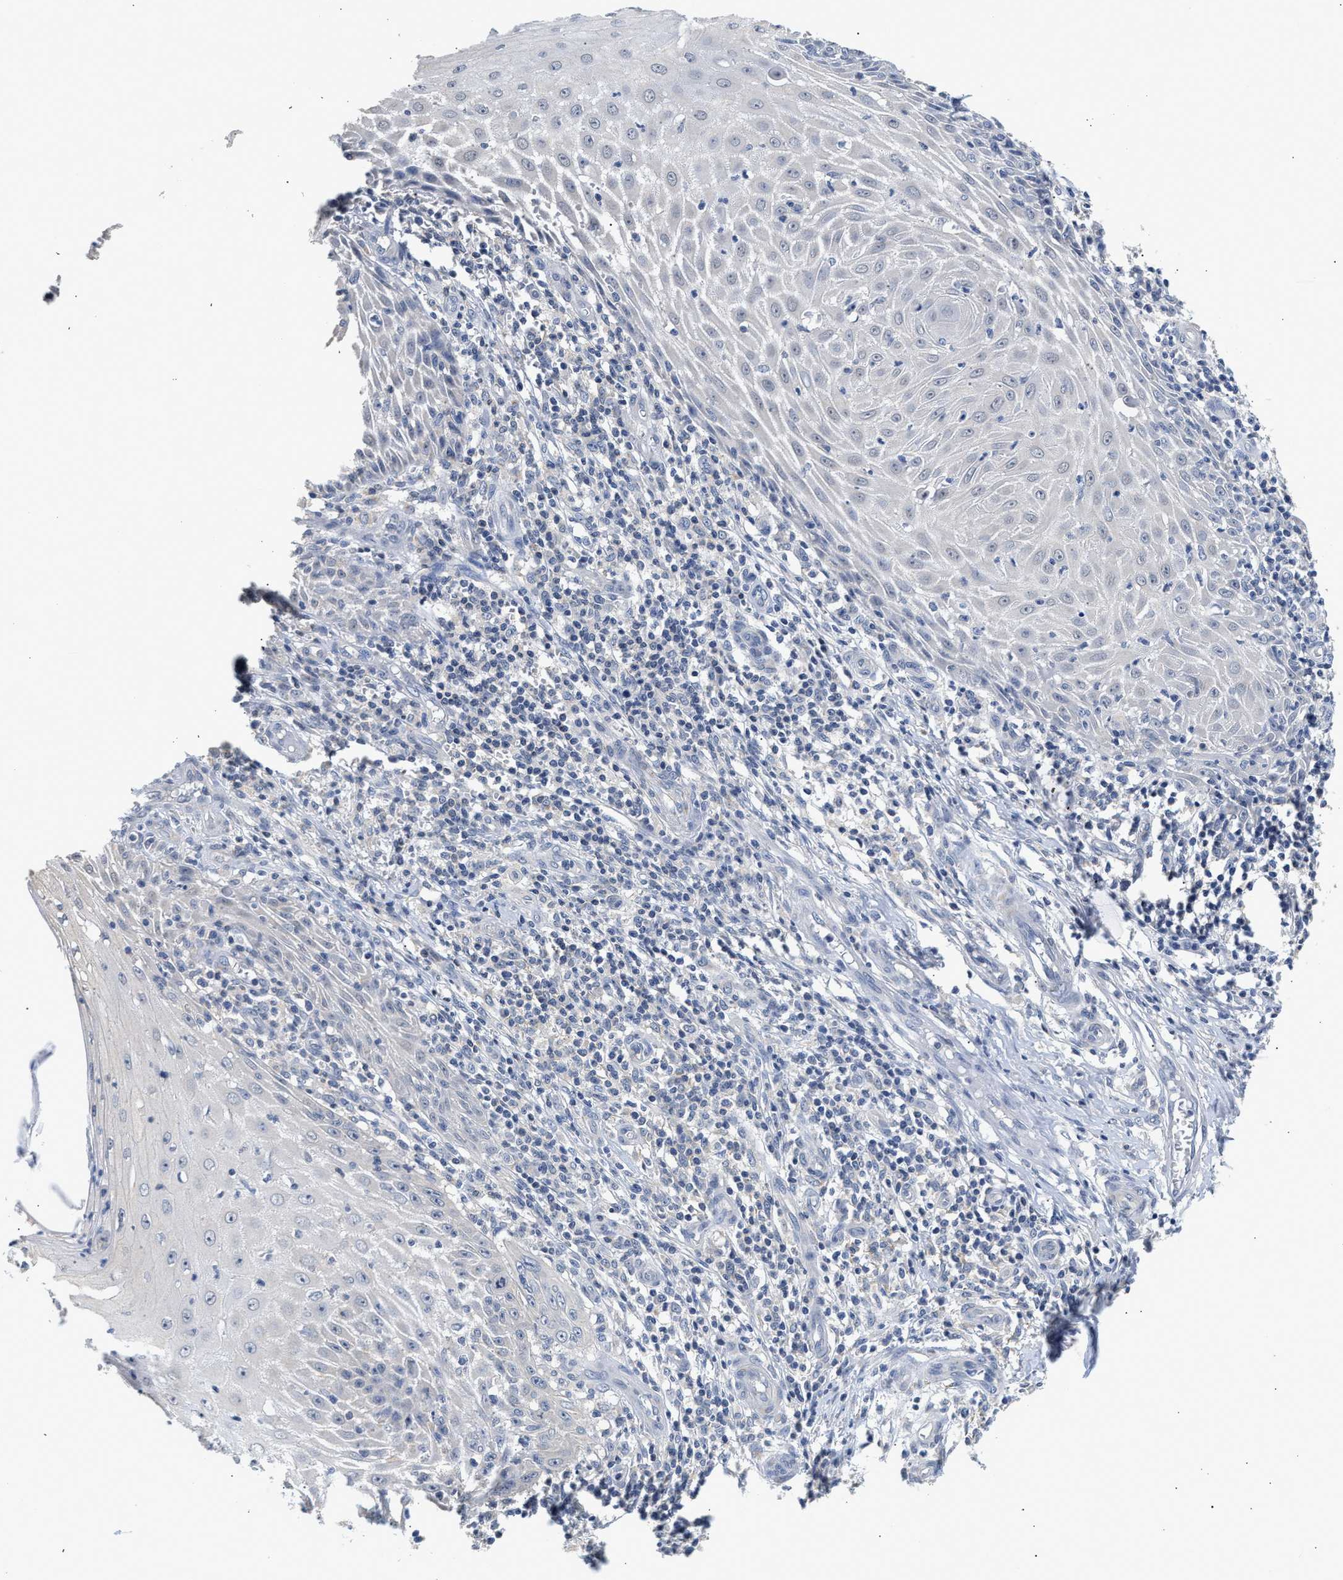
{"staining": {"intensity": "negative", "quantity": "none", "location": "none"}, "tissue": "skin cancer", "cell_type": "Tumor cells", "image_type": "cancer", "snomed": [{"axis": "morphology", "description": "Squamous cell carcinoma, NOS"}, {"axis": "topography", "description": "Skin"}], "caption": "Immunohistochemistry of skin cancer (squamous cell carcinoma) exhibits no positivity in tumor cells. (Brightfield microscopy of DAB immunohistochemistry at high magnification).", "gene": "PPM1L", "patient": {"sex": "female", "age": 73}}